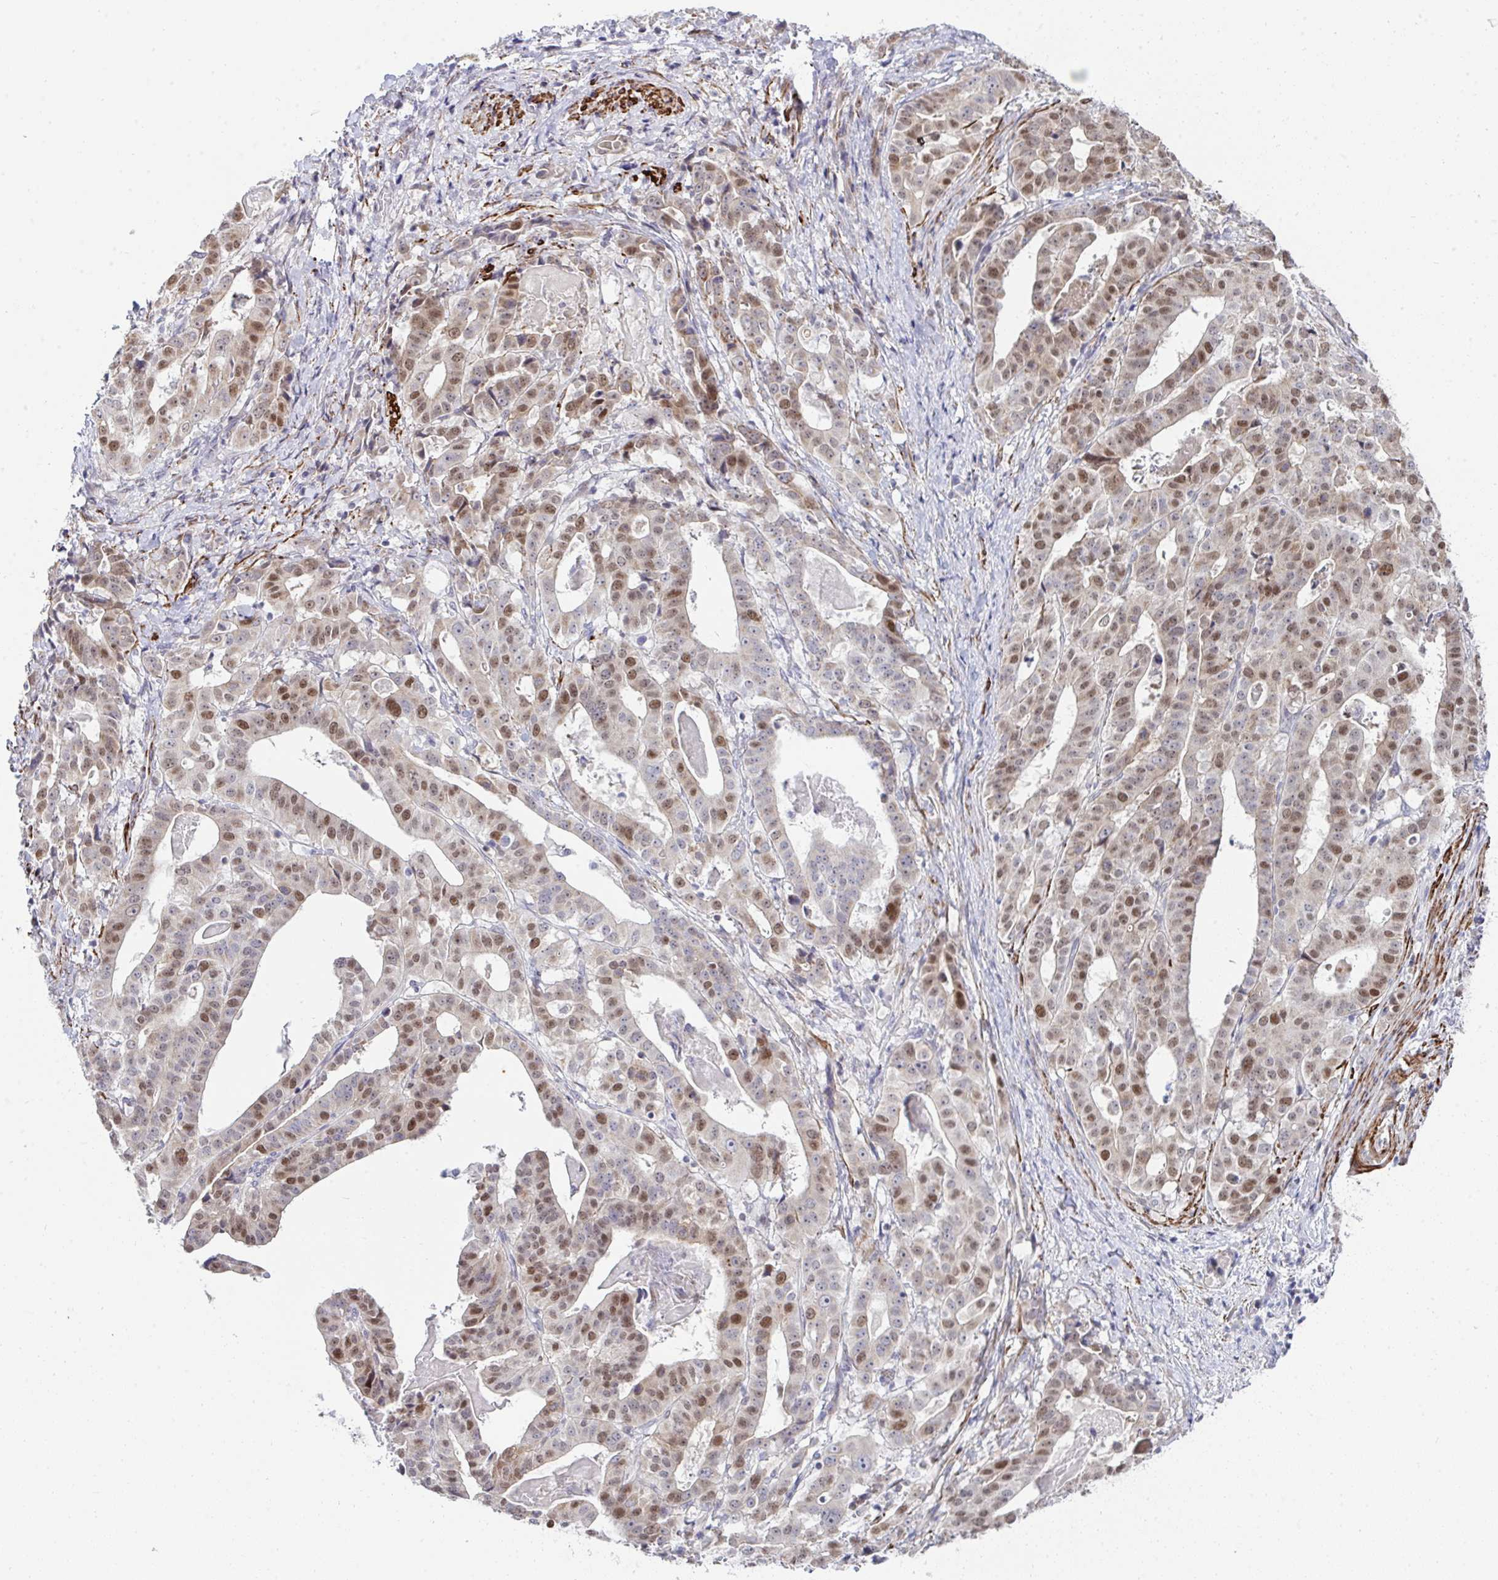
{"staining": {"intensity": "moderate", "quantity": "25%-75%", "location": "nuclear"}, "tissue": "stomach cancer", "cell_type": "Tumor cells", "image_type": "cancer", "snomed": [{"axis": "morphology", "description": "Adenocarcinoma, NOS"}, {"axis": "topography", "description": "Stomach"}], "caption": "A brown stain highlights moderate nuclear expression of a protein in human adenocarcinoma (stomach) tumor cells. The staining was performed using DAB, with brown indicating positive protein expression. Nuclei are stained blue with hematoxylin.", "gene": "GINS2", "patient": {"sex": "male", "age": 48}}